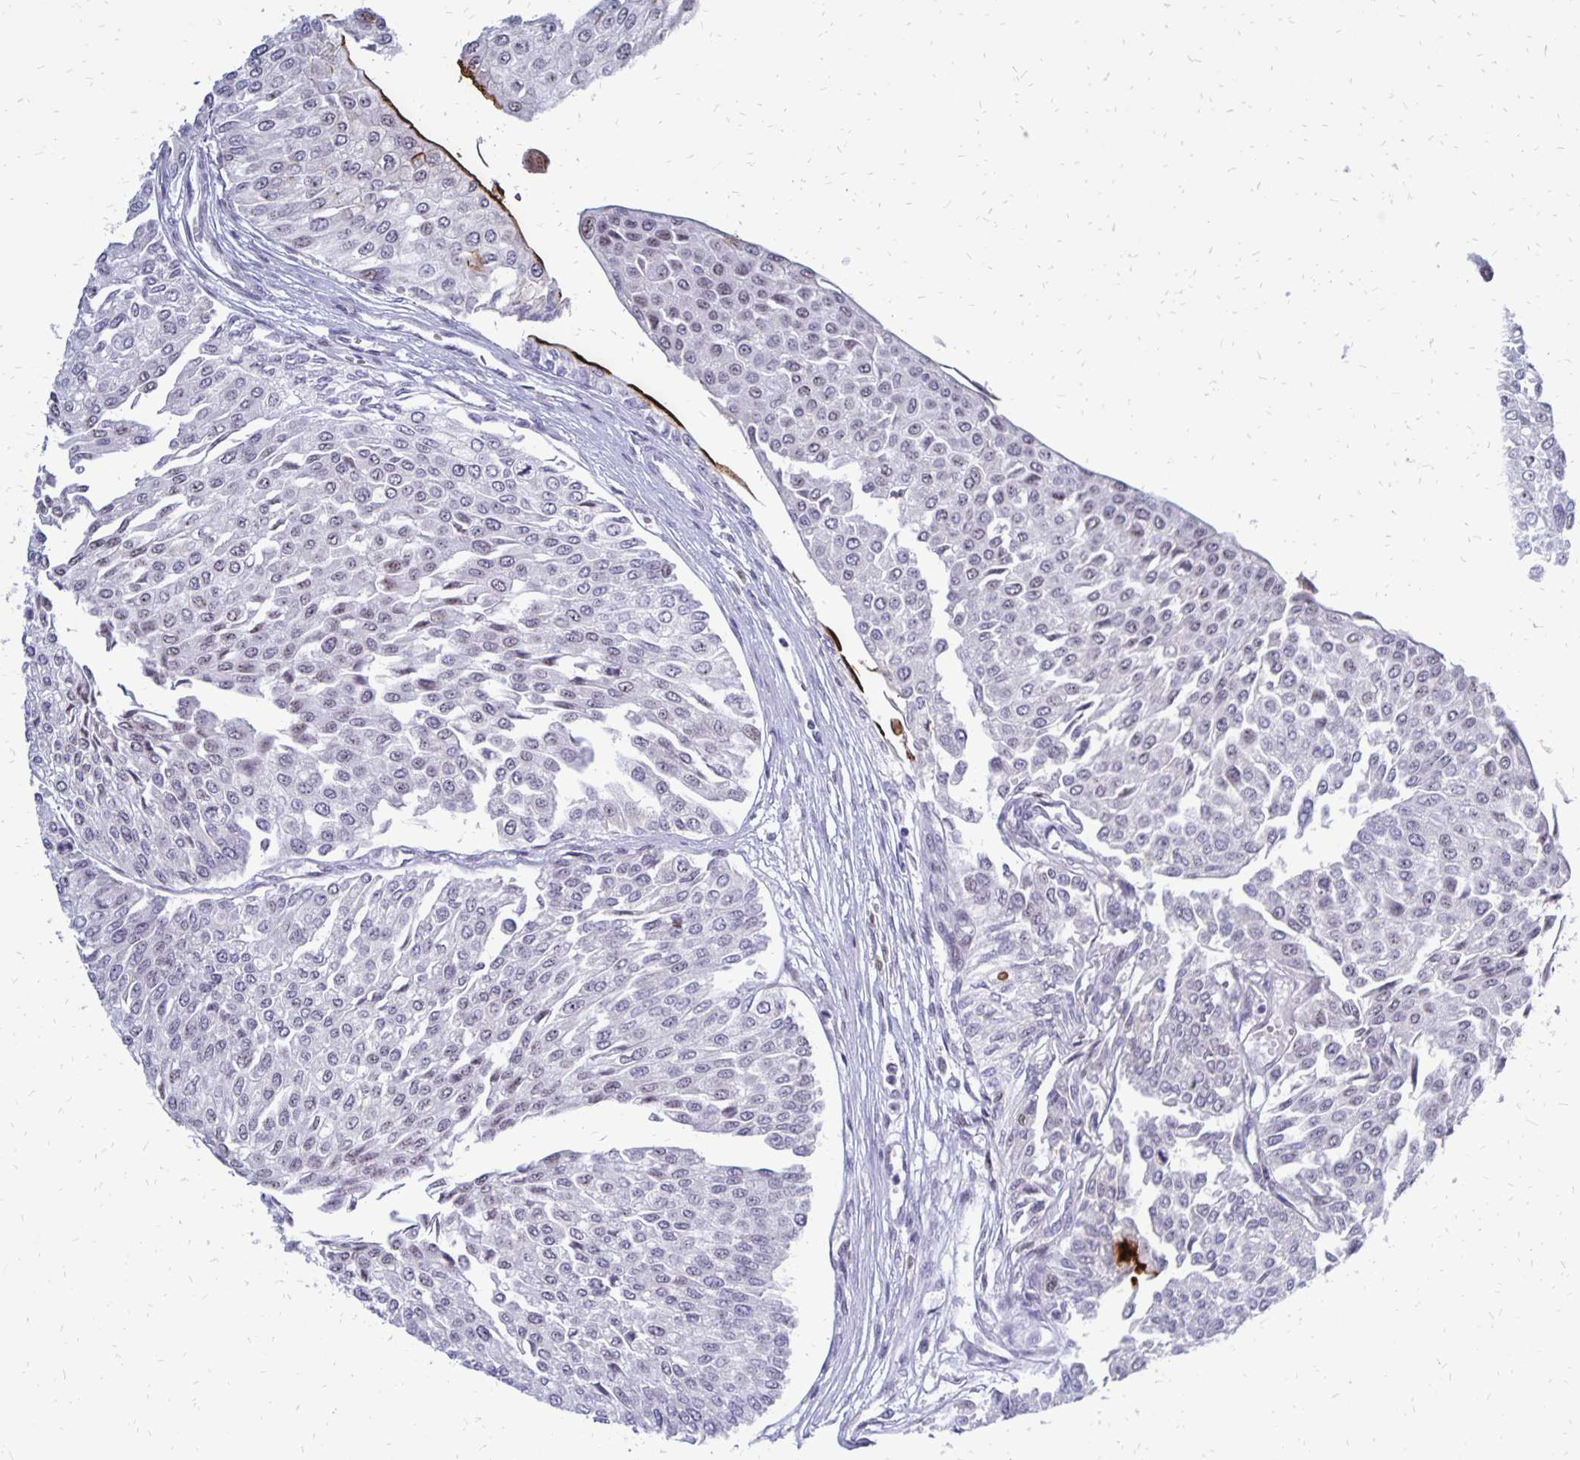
{"staining": {"intensity": "strong", "quantity": "<25%", "location": "cytoplasmic/membranous,nuclear"}, "tissue": "urothelial cancer", "cell_type": "Tumor cells", "image_type": "cancer", "snomed": [{"axis": "morphology", "description": "Urothelial carcinoma, NOS"}, {"axis": "topography", "description": "Urinary bladder"}], "caption": "Urothelial cancer tissue shows strong cytoplasmic/membranous and nuclear staining in about <25% of tumor cells (Brightfield microscopy of DAB IHC at high magnification).", "gene": "DCK", "patient": {"sex": "male", "age": 67}}